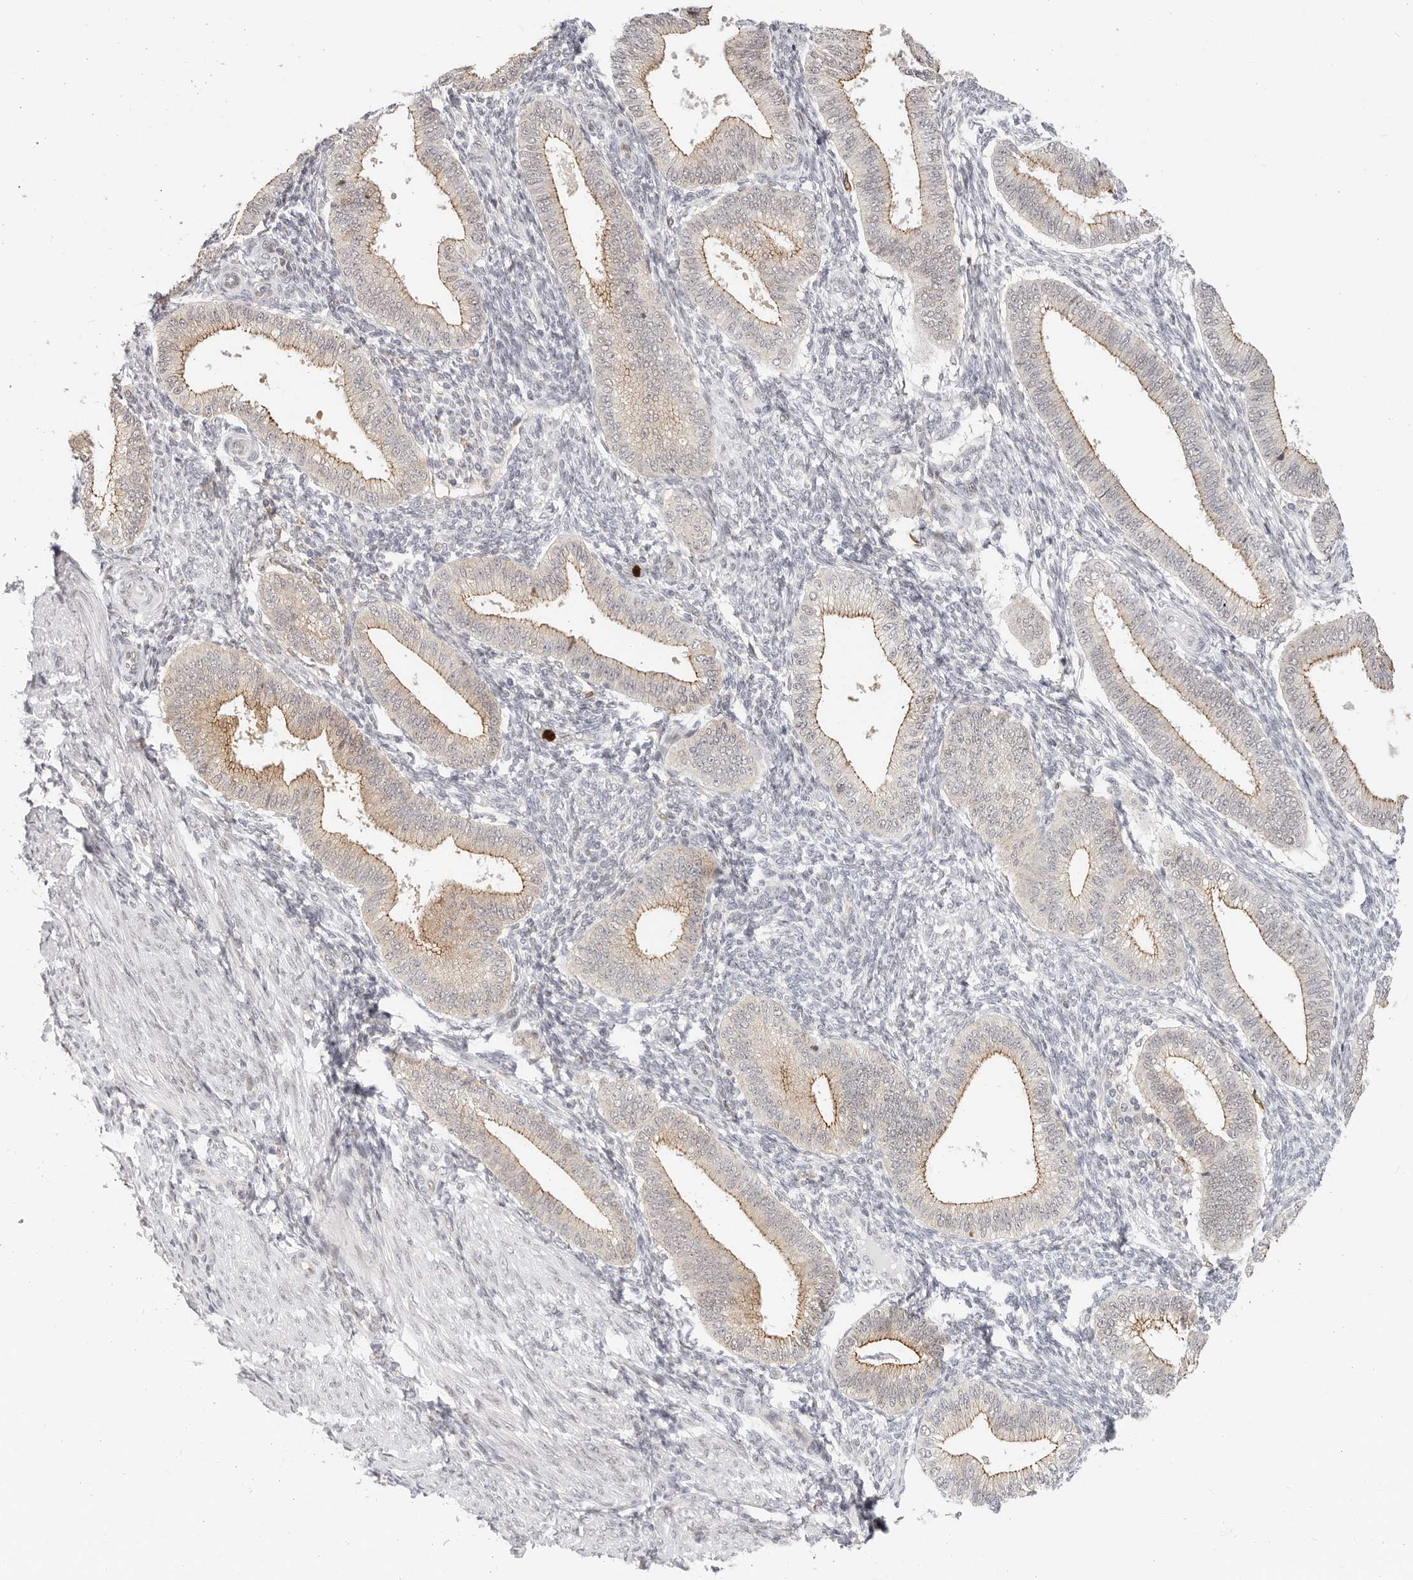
{"staining": {"intensity": "negative", "quantity": "none", "location": "none"}, "tissue": "endometrium", "cell_type": "Cells in endometrial stroma", "image_type": "normal", "snomed": [{"axis": "morphology", "description": "Normal tissue, NOS"}, {"axis": "topography", "description": "Endometrium"}], "caption": "IHC of benign human endometrium reveals no staining in cells in endometrial stroma. The staining was performed using DAB (3,3'-diaminobenzidine) to visualize the protein expression in brown, while the nuclei were stained in blue with hematoxylin (Magnification: 20x).", "gene": "AFDN", "patient": {"sex": "female", "age": 39}}